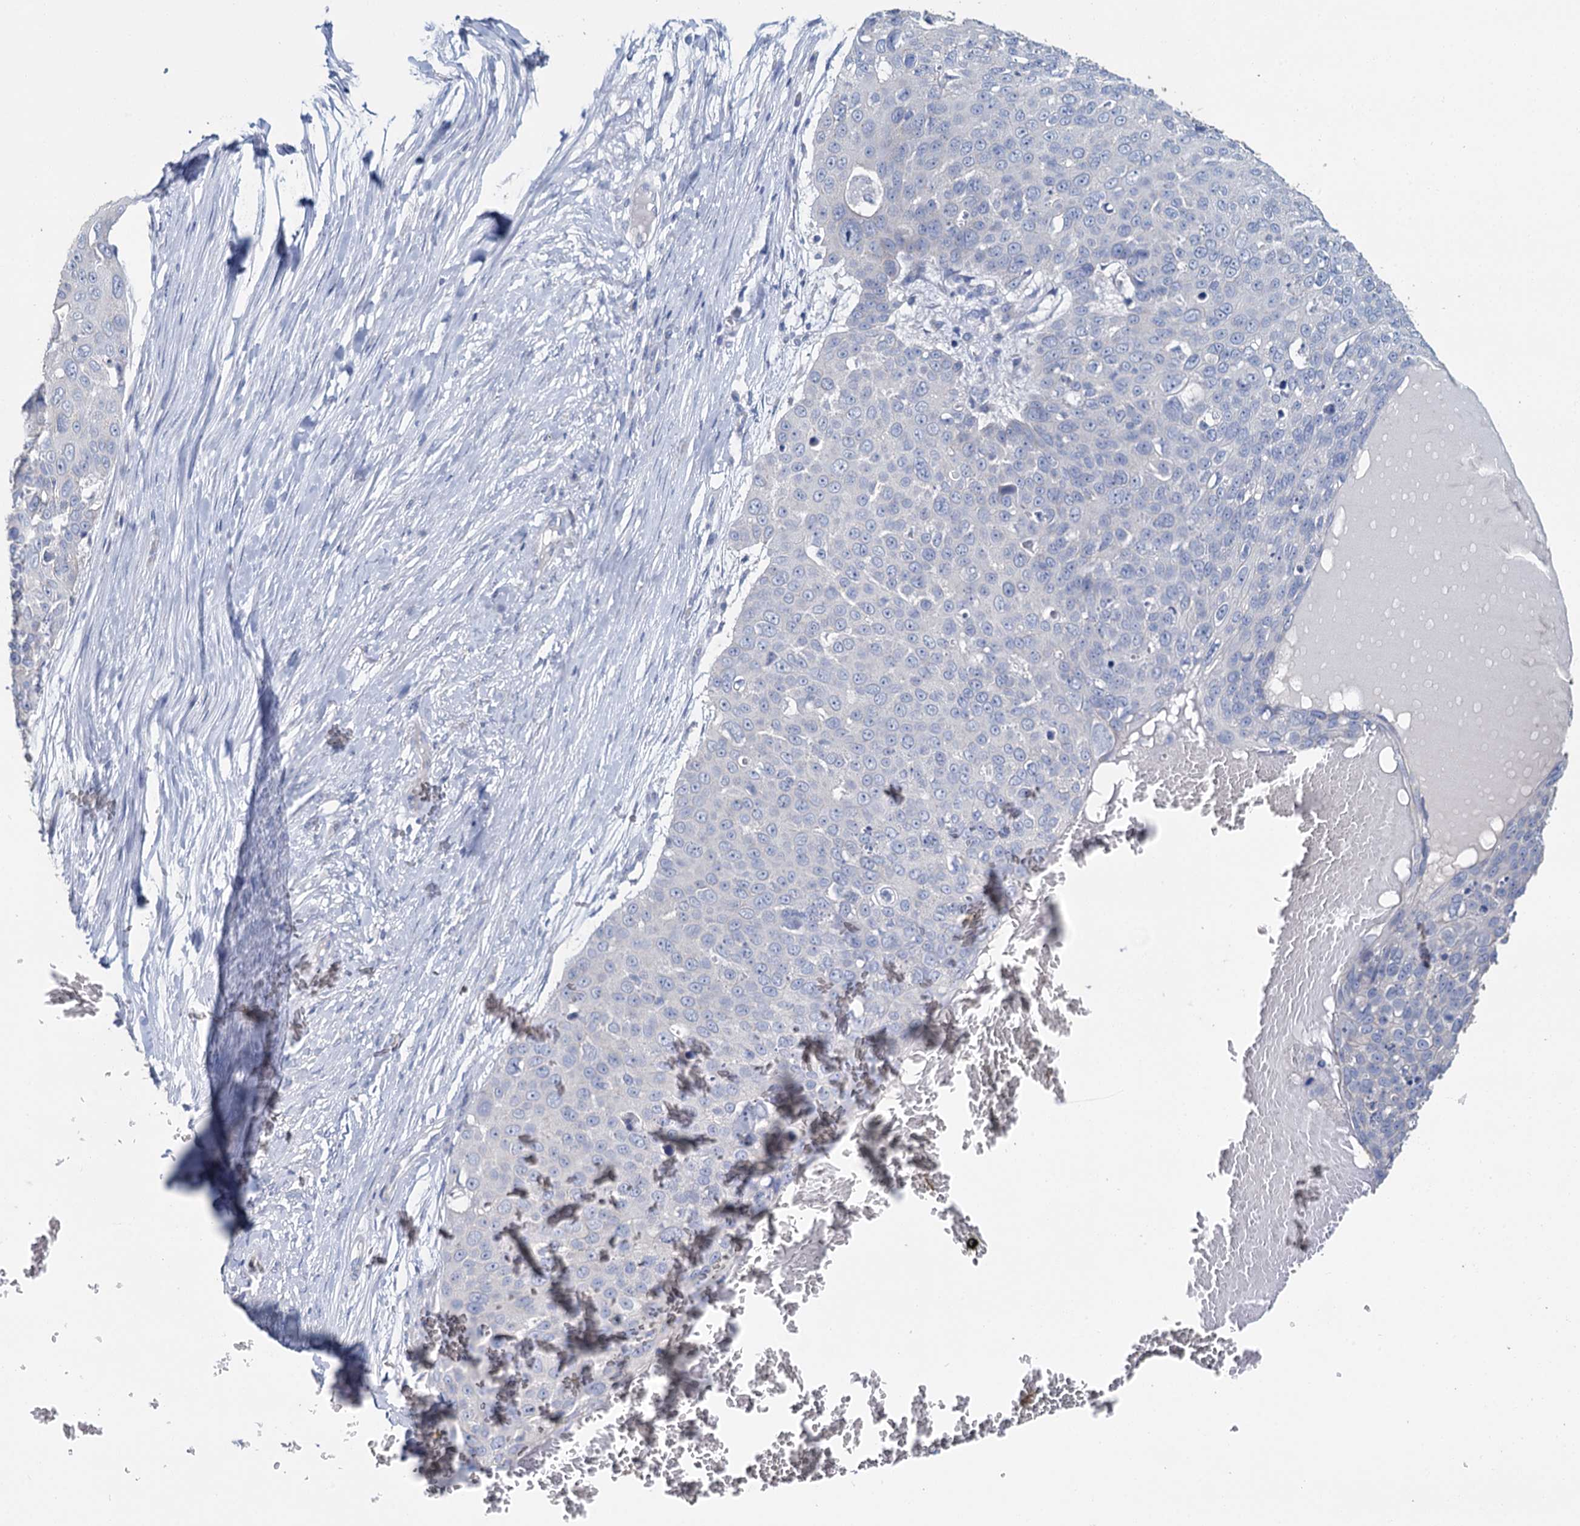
{"staining": {"intensity": "negative", "quantity": "none", "location": "none"}, "tissue": "skin cancer", "cell_type": "Tumor cells", "image_type": "cancer", "snomed": [{"axis": "morphology", "description": "Squamous cell carcinoma, NOS"}, {"axis": "topography", "description": "Skin"}], "caption": "Immunohistochemistry (IHC) of human skin cancer reveals no expression in tumor cells.", "gene": "SNCB", "patient": {"sex": "male", "age": 71}}